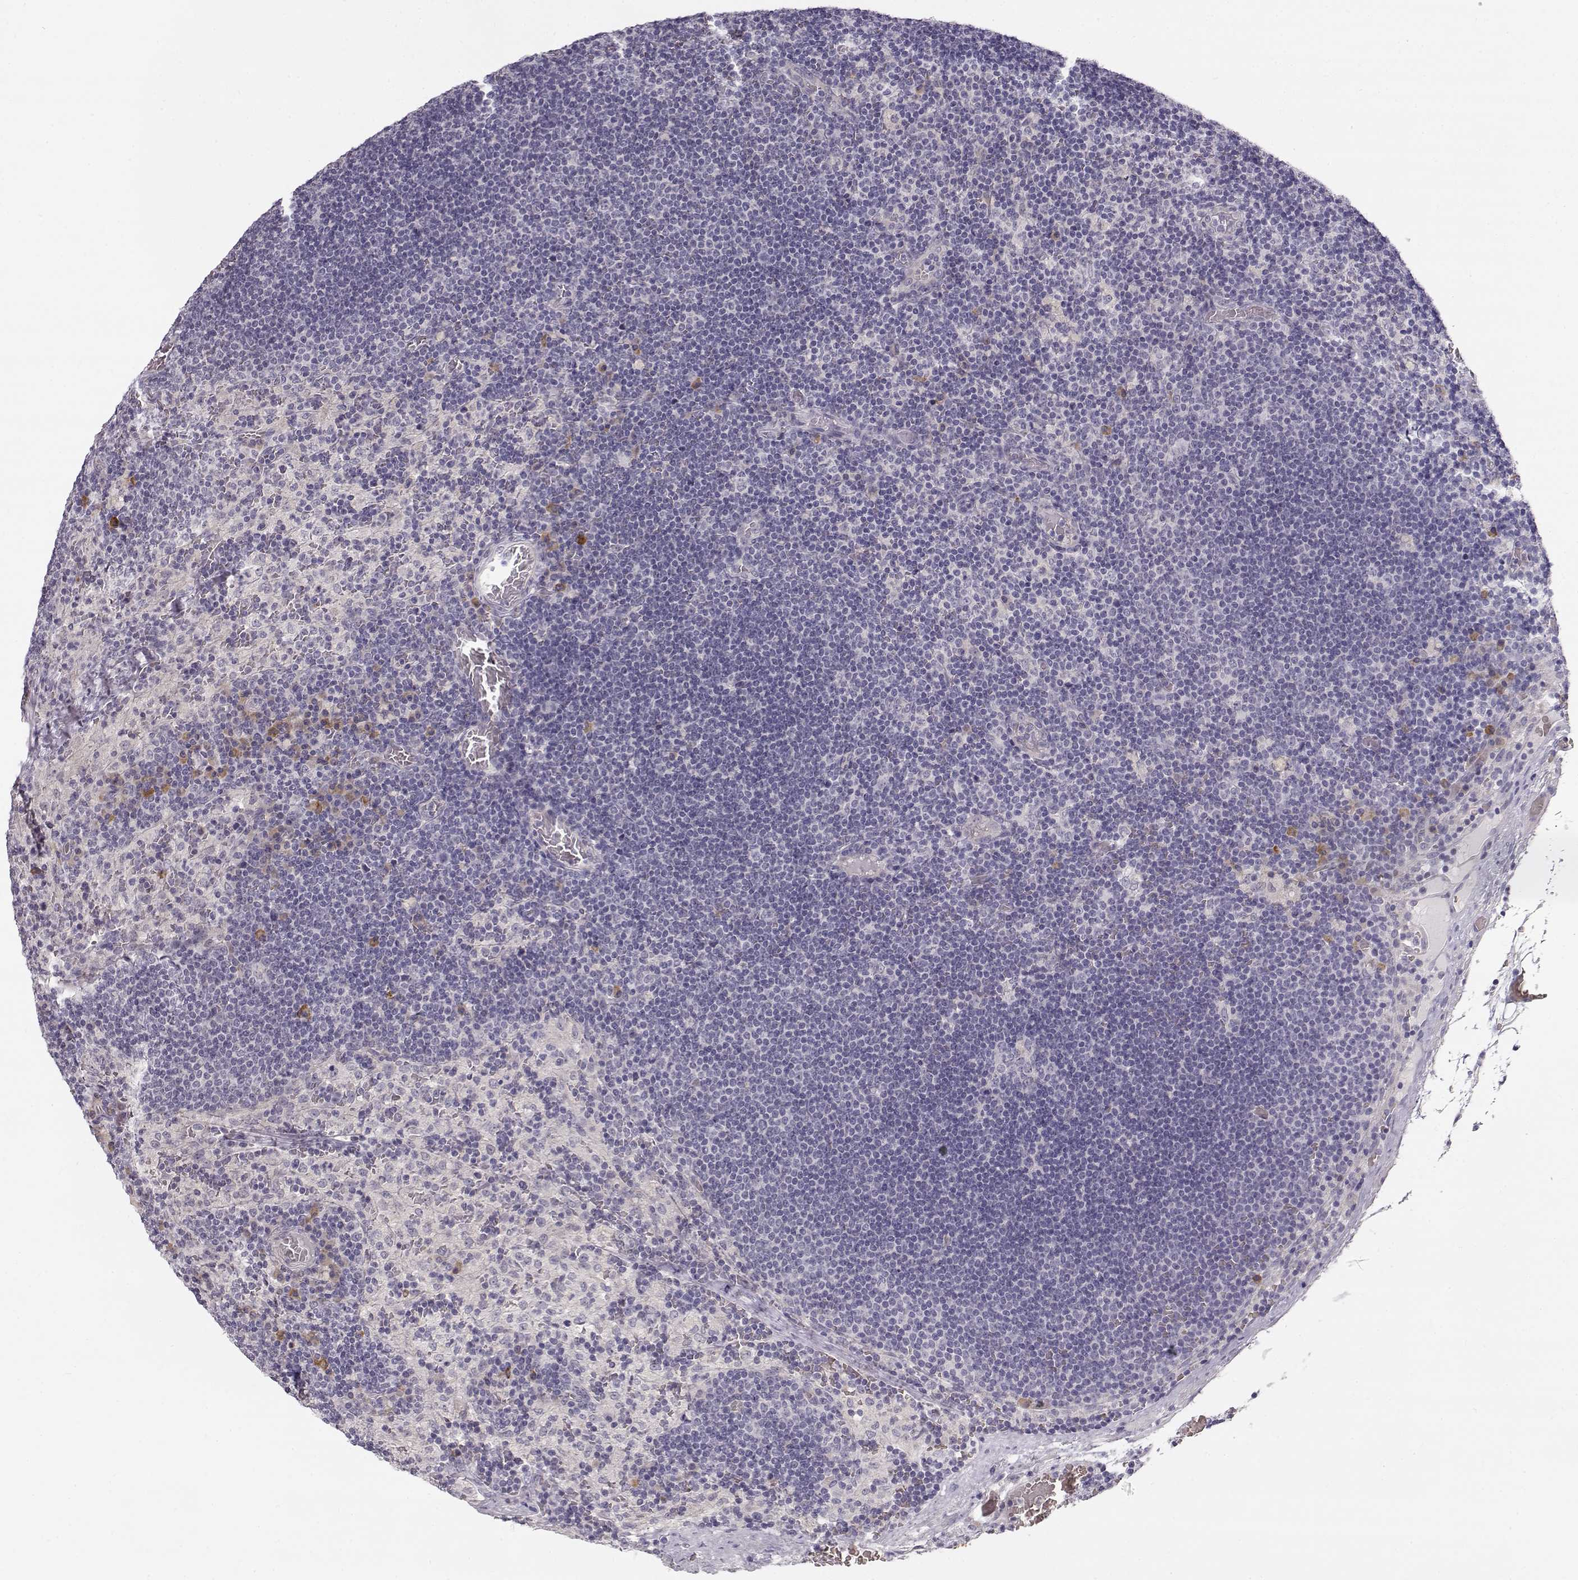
{"staining": {"intensity": "negative", "quantity": "none", "location": "none"}, "tissue": "lymph node", "cell_type": "Germinal center cells", "image_type": "normal", "snomed": [{"axis": "morphology", "description": "Normal tissue, NOS"}, {"axis": "topography", "description": "Lymph node"}], "caption": "Micrograph shows no significant protein positivity in germinal center cells of normal lymph node. Brightfield microscopy of immunohistochemistry (IHC) stained with DAB (3,3'-diaminobenzidine) (brown) and hematoxylin (blue), captured at high magnification.", "gene": "TTC26", "patient": {"sex": "male", "age": 63}}